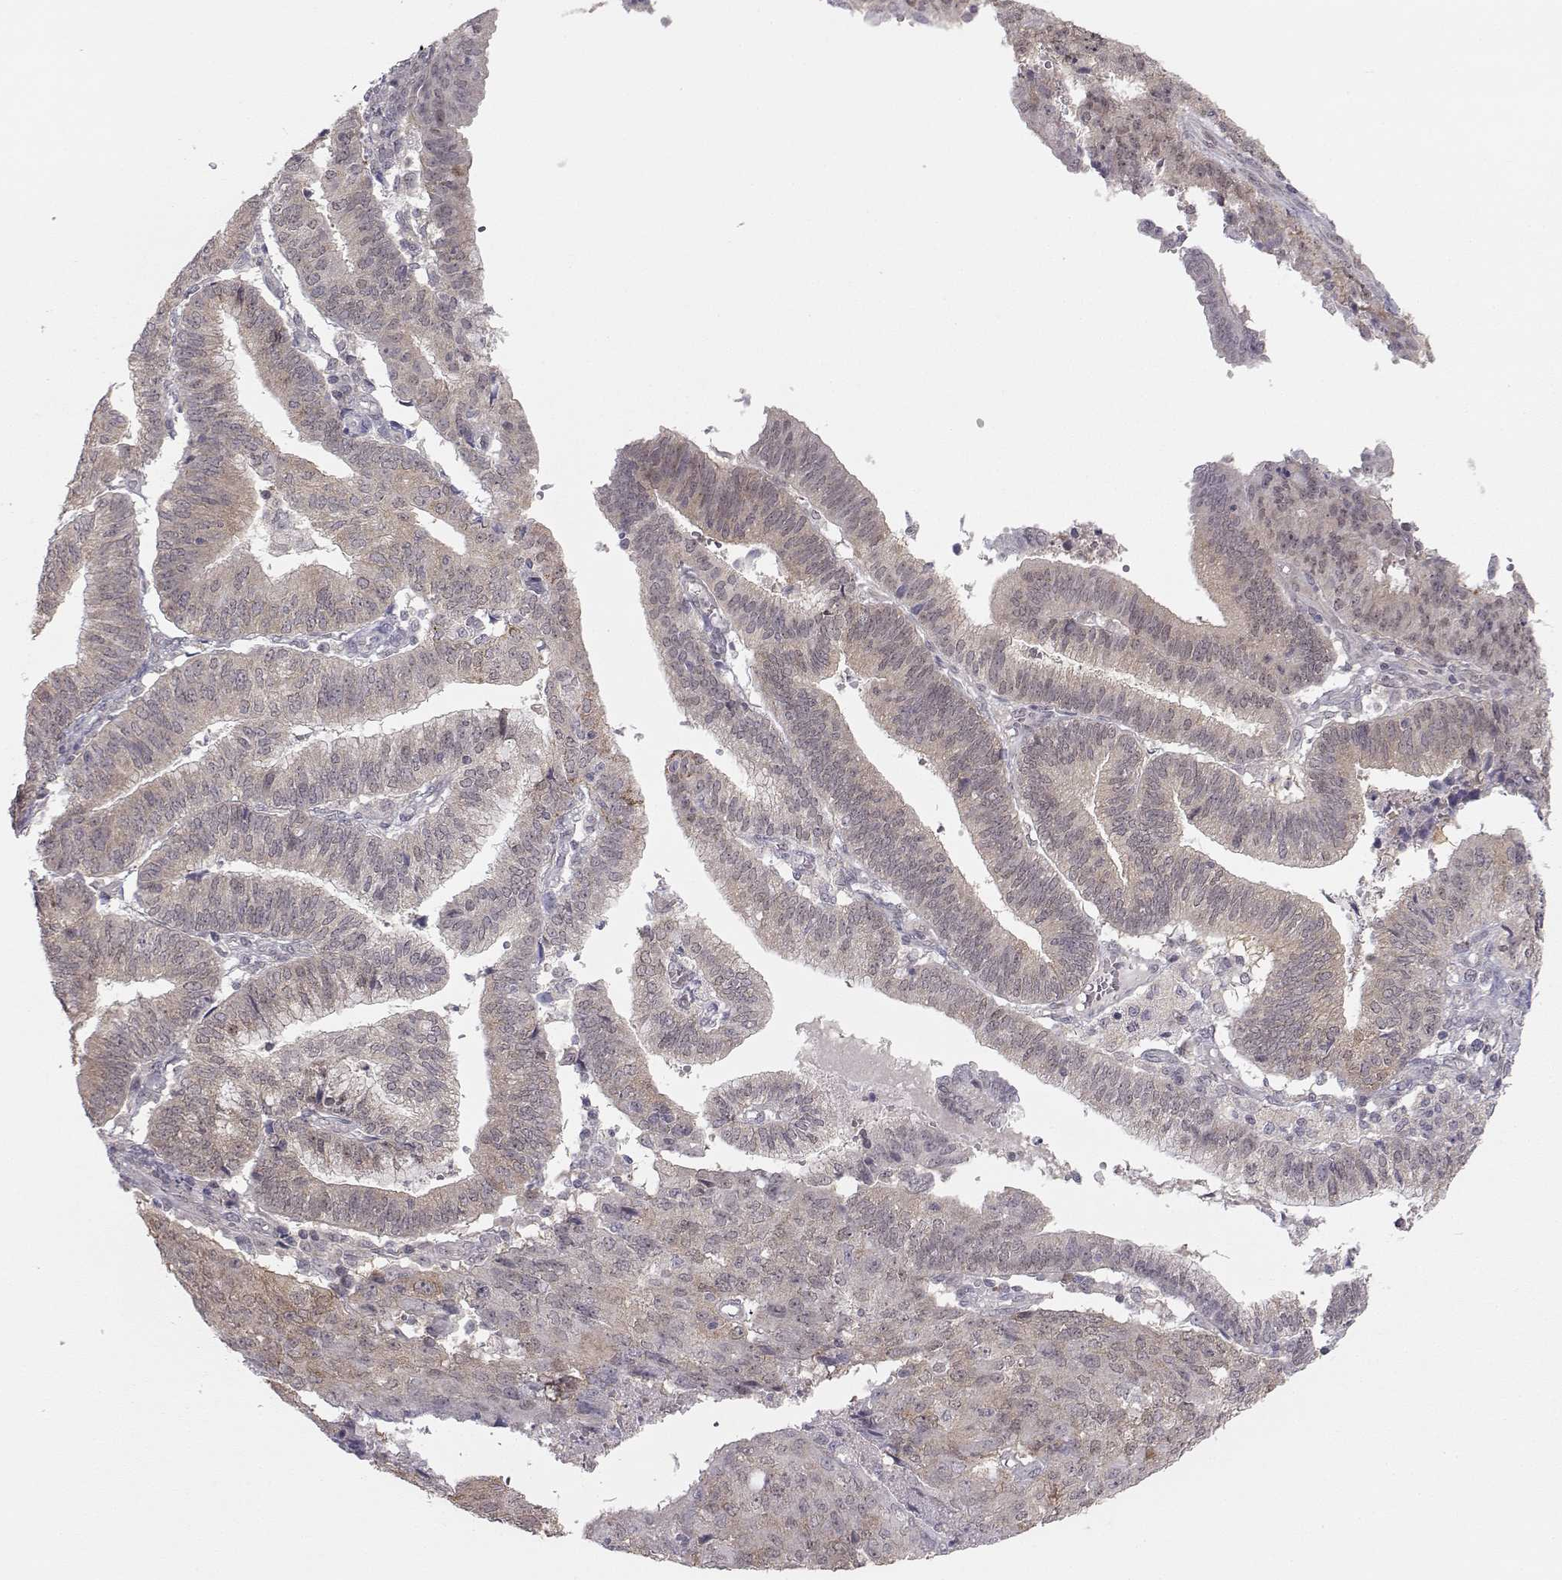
{"staining": {"intensity": "weak", "quantity": "25%-75%", "location": "cytoplasmic/membranous"}, "tissue": "endometrial cancer", "cell_type": "Tumor cells", "image_type": "cancer", "snomed": [{"axis": "morphology", "description": "Adenocarcinoma, NOS"}, {"axis": "topography", "description": "Endometrium"}], "caption": "Immunohistochemistry (IHC) (DAB (3,3'-diaminobenzidine)) staining of endometrial cancer exhibits weak cytoplasmic/membranous protein positivity in about 25%-75% of tumor cells.", "gene": "KIF13B", "patient": {"sex": "female", "age": 82}}